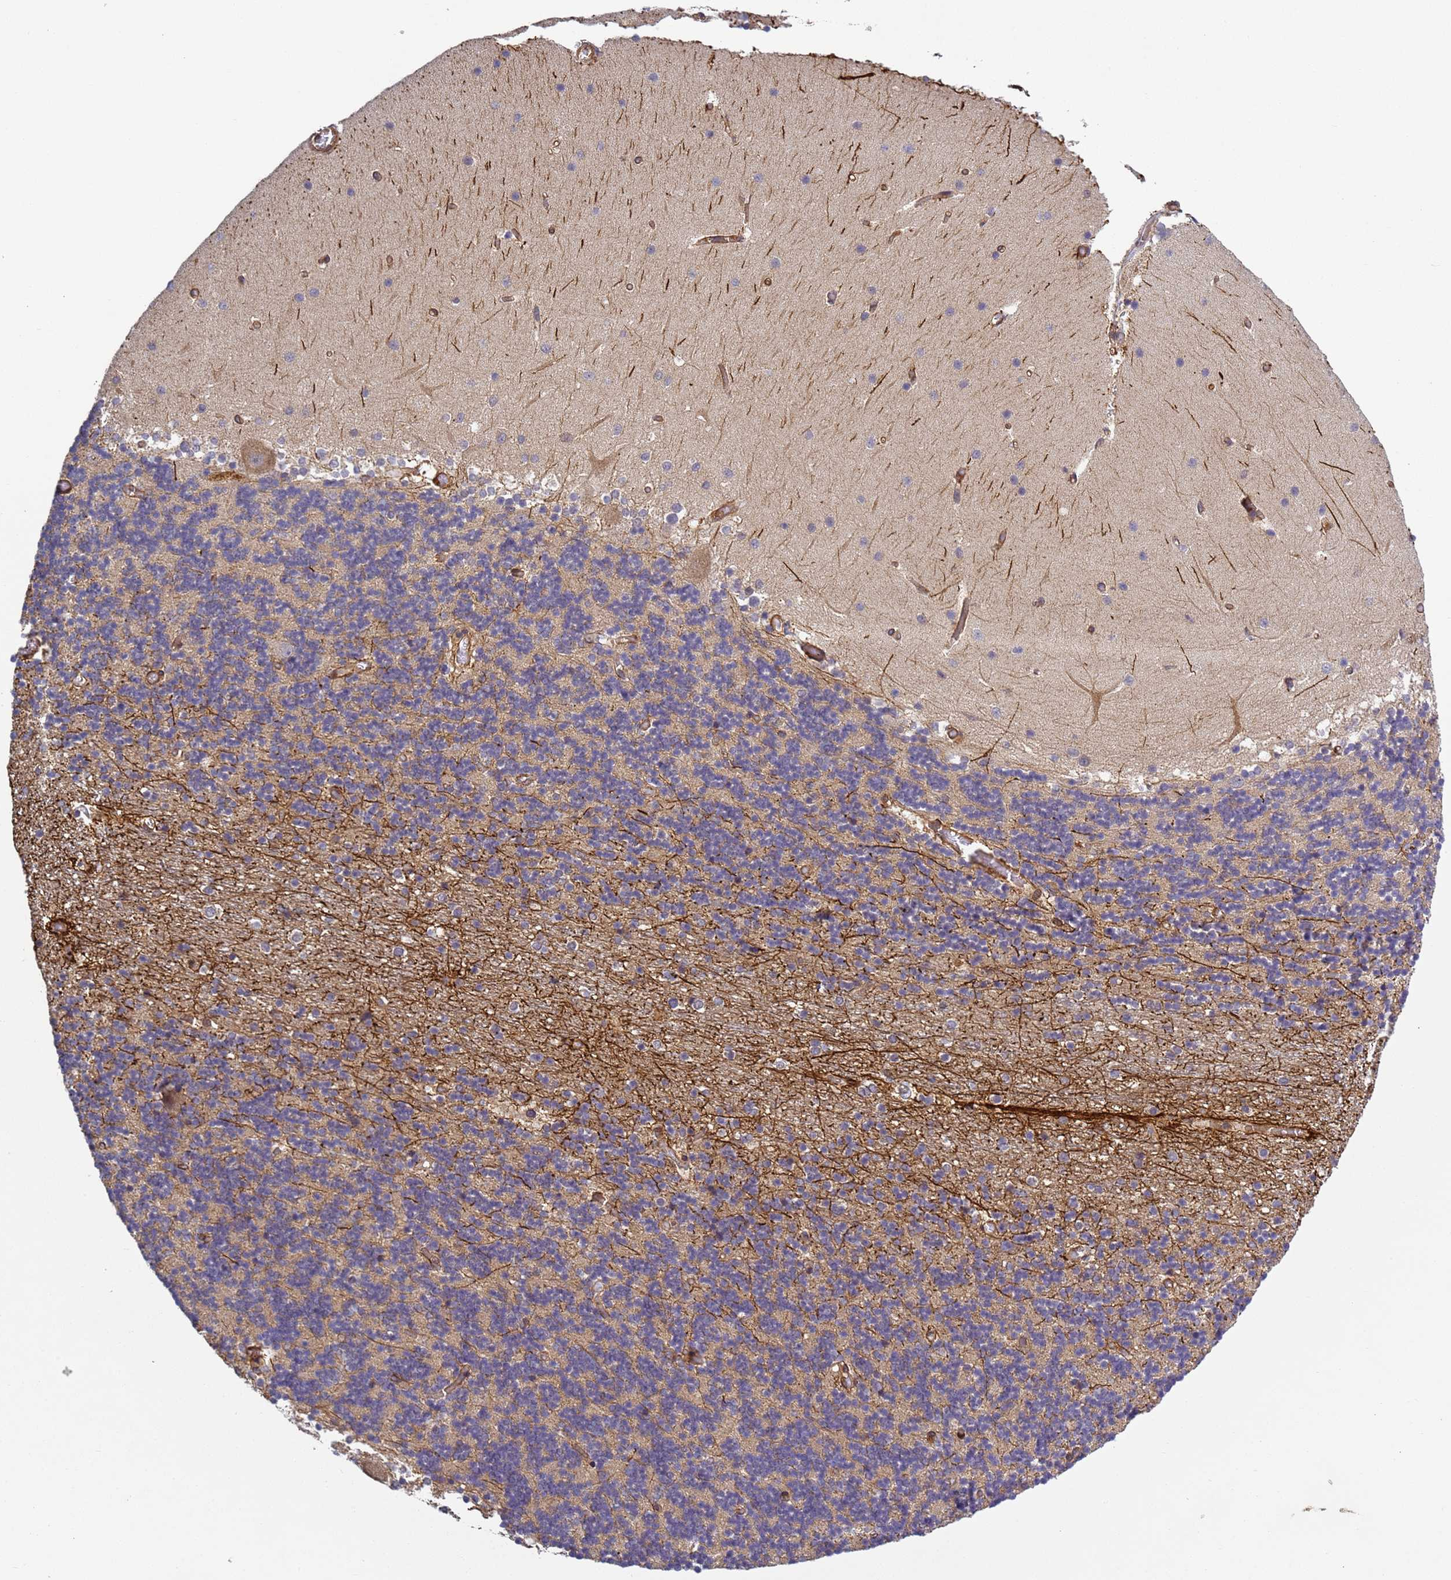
{"staining": {"intensity": "weak", "quantity": ">75%", "location": "cytoplasmic/membranous"}, "tissue": "cerebellum", "cell_type": "Cells in granular layer", "image_type": "normal", "snomed": [{"axis": "morphology", "description": "Normal tissue, NOS"}, {"axis": "topography", "description": "Cerebellum"}], "caption": "High-magnification brightfield microscopy of benign cerebellum stained with DAB (brown) and counterstained with hematoxylin (blue). cells in granular layer exhibit weak cytoplasmic/membranous staining is seen in about>75% of cells.", "gene": "C8orf34", "patient": {"sex": "female", "age": 28}}